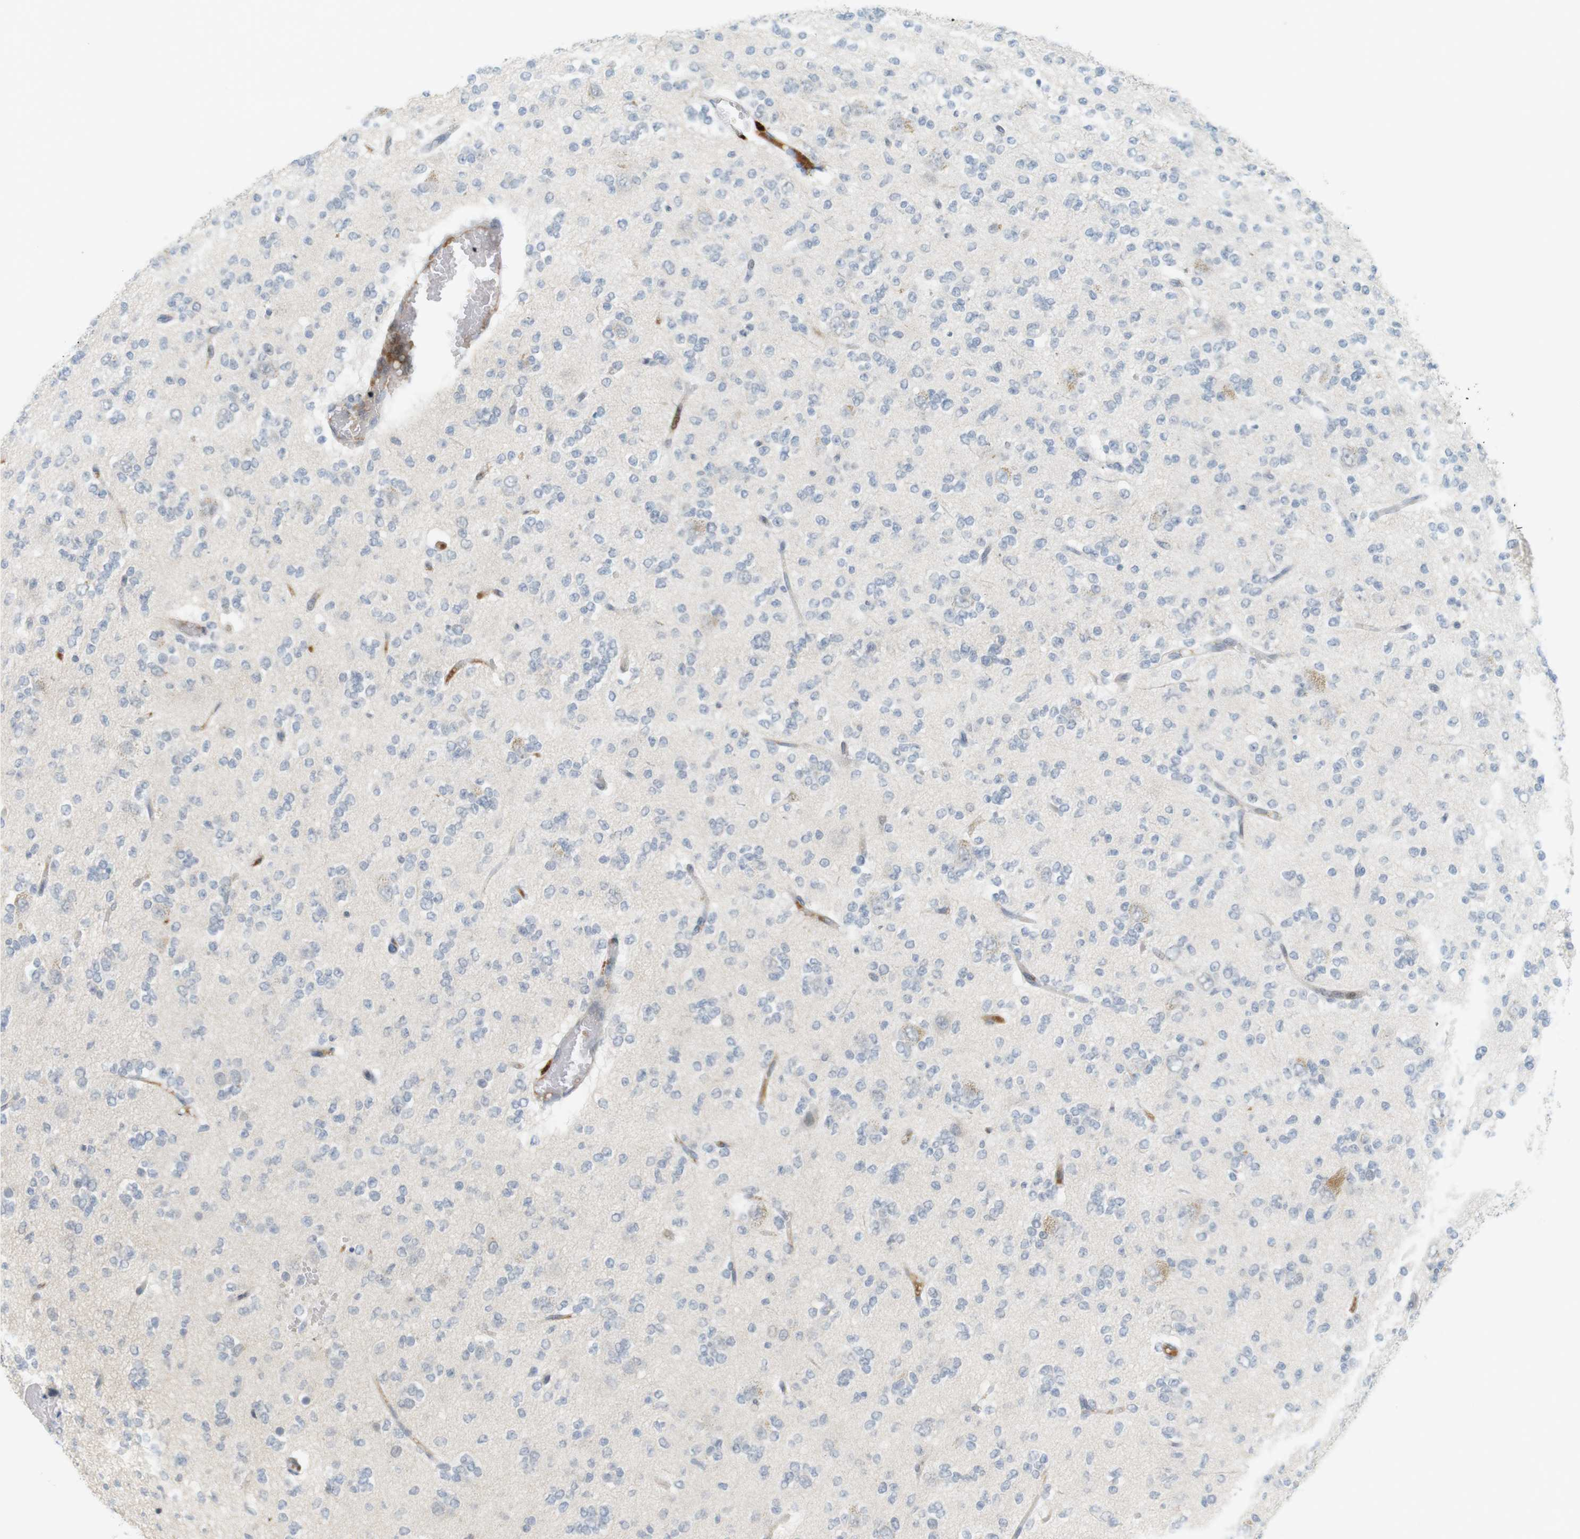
{"staining": {"intensity": "weak", "quantity": "<25%", "location": "cytoplasmic/membranous"}, "tissue": "glioma", "cell_type": "Tumor cells", "image_type": "cancer", "snomed": [{"axis": "morphology", "description": "Glioma, malignant, Low grade"}, {"axis": "topography", "description": "Brain"}], "caption": "Immunohistochemical staining of human malignant glioma (low-grade) reveals no significant positivity in tumor cells.", "gene": "DMC1", "patient": {"sex": "male", "age": 38}}